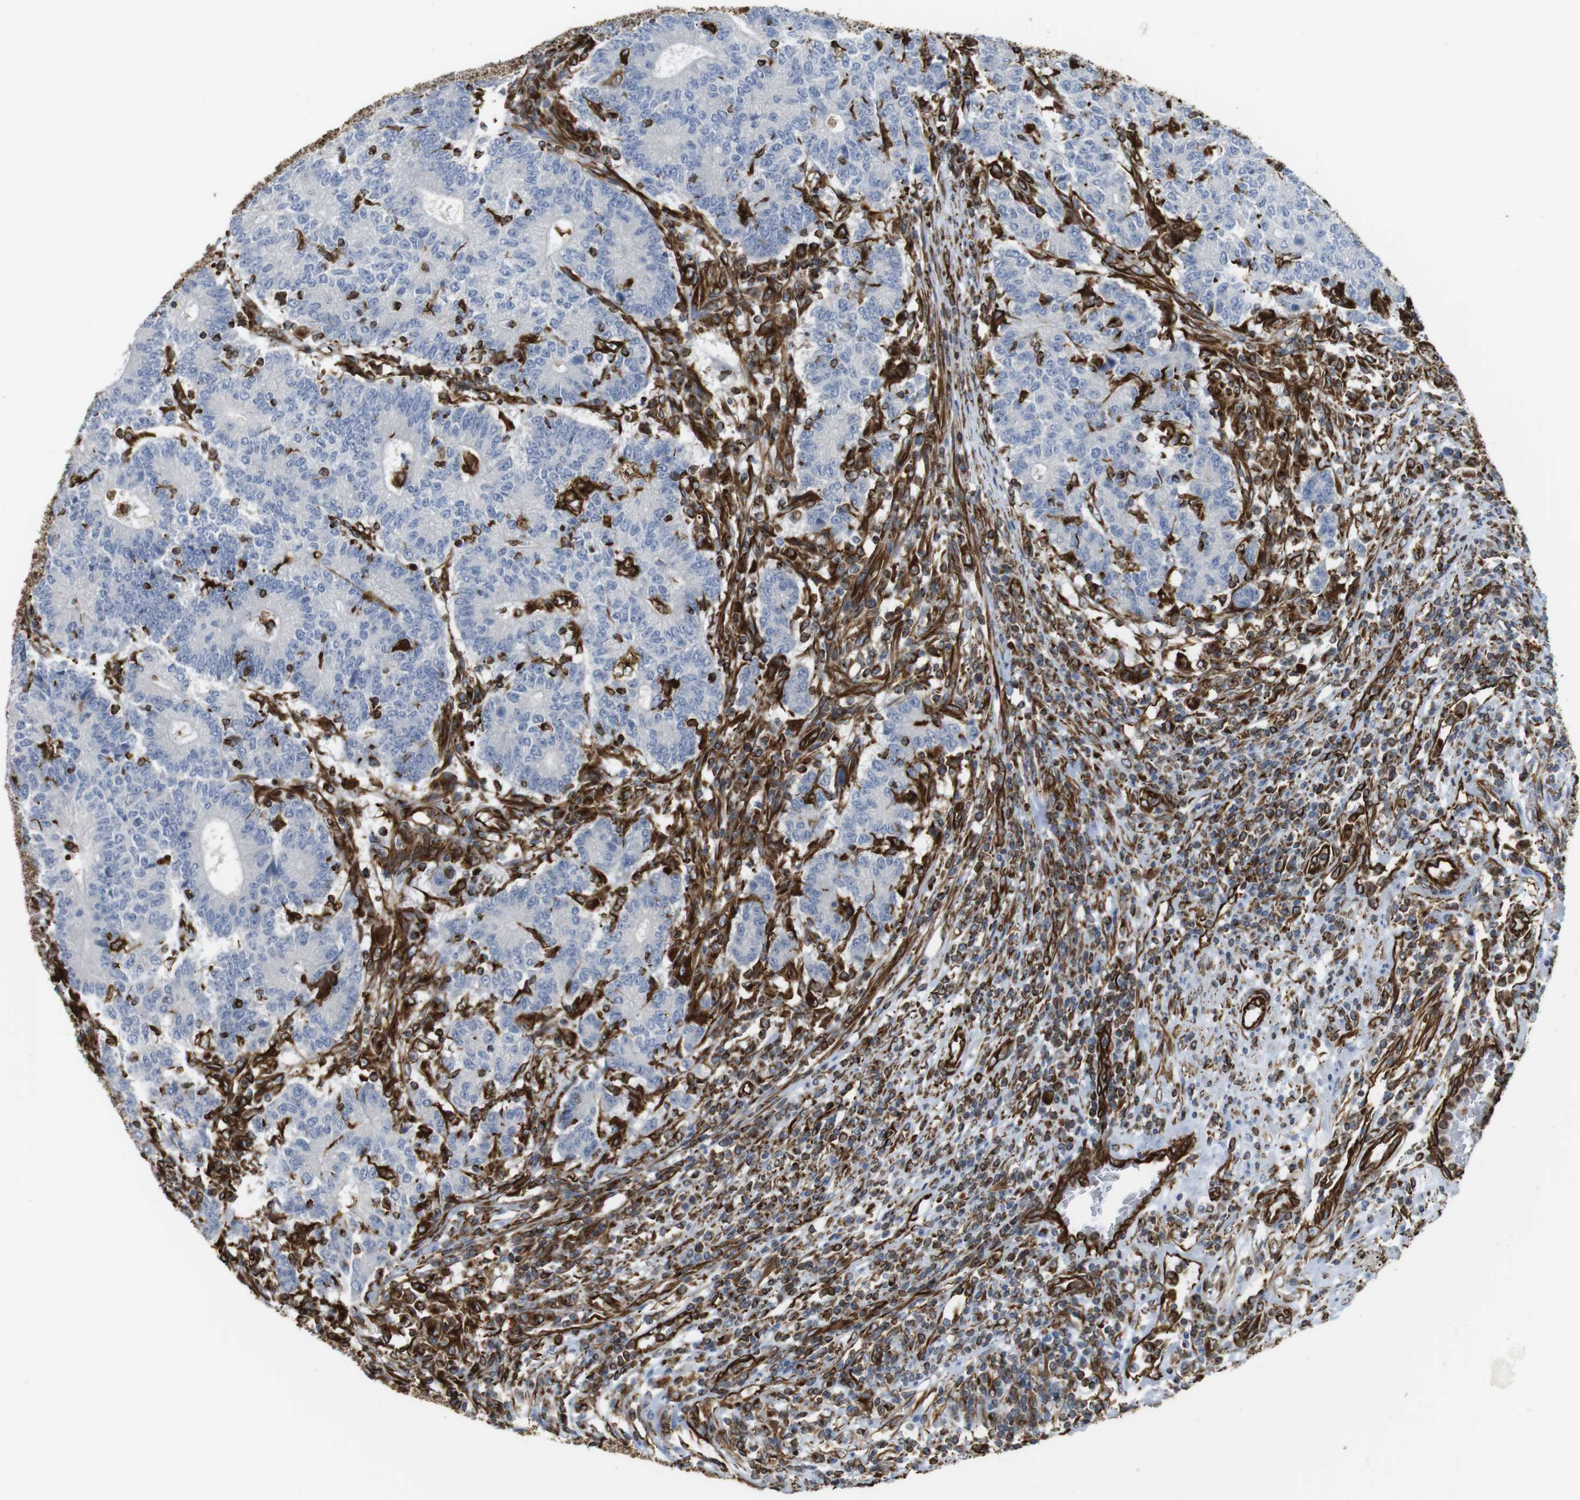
{"staining": {"intensity": "negative", "quantity": "none", "location": "none"}, "tissue": "colorectal cancer", "cell_type": "Tumor cells", "image_type": "cancer", "snomed": [{"axis": "morphology", "description": "Normal tissue, NOS"}, {"axis": "morphology", "description": "Adenocarcinoma, NOS"}, {"axis": "topography", "description": "Colon"}], "caption": "The photomicrograph displays no significant expression in tumor cells of colorectal cancer (adenocarcinoma).", "gene": "RALGPS1", "patient": {"sex": "female", "age": 75}}